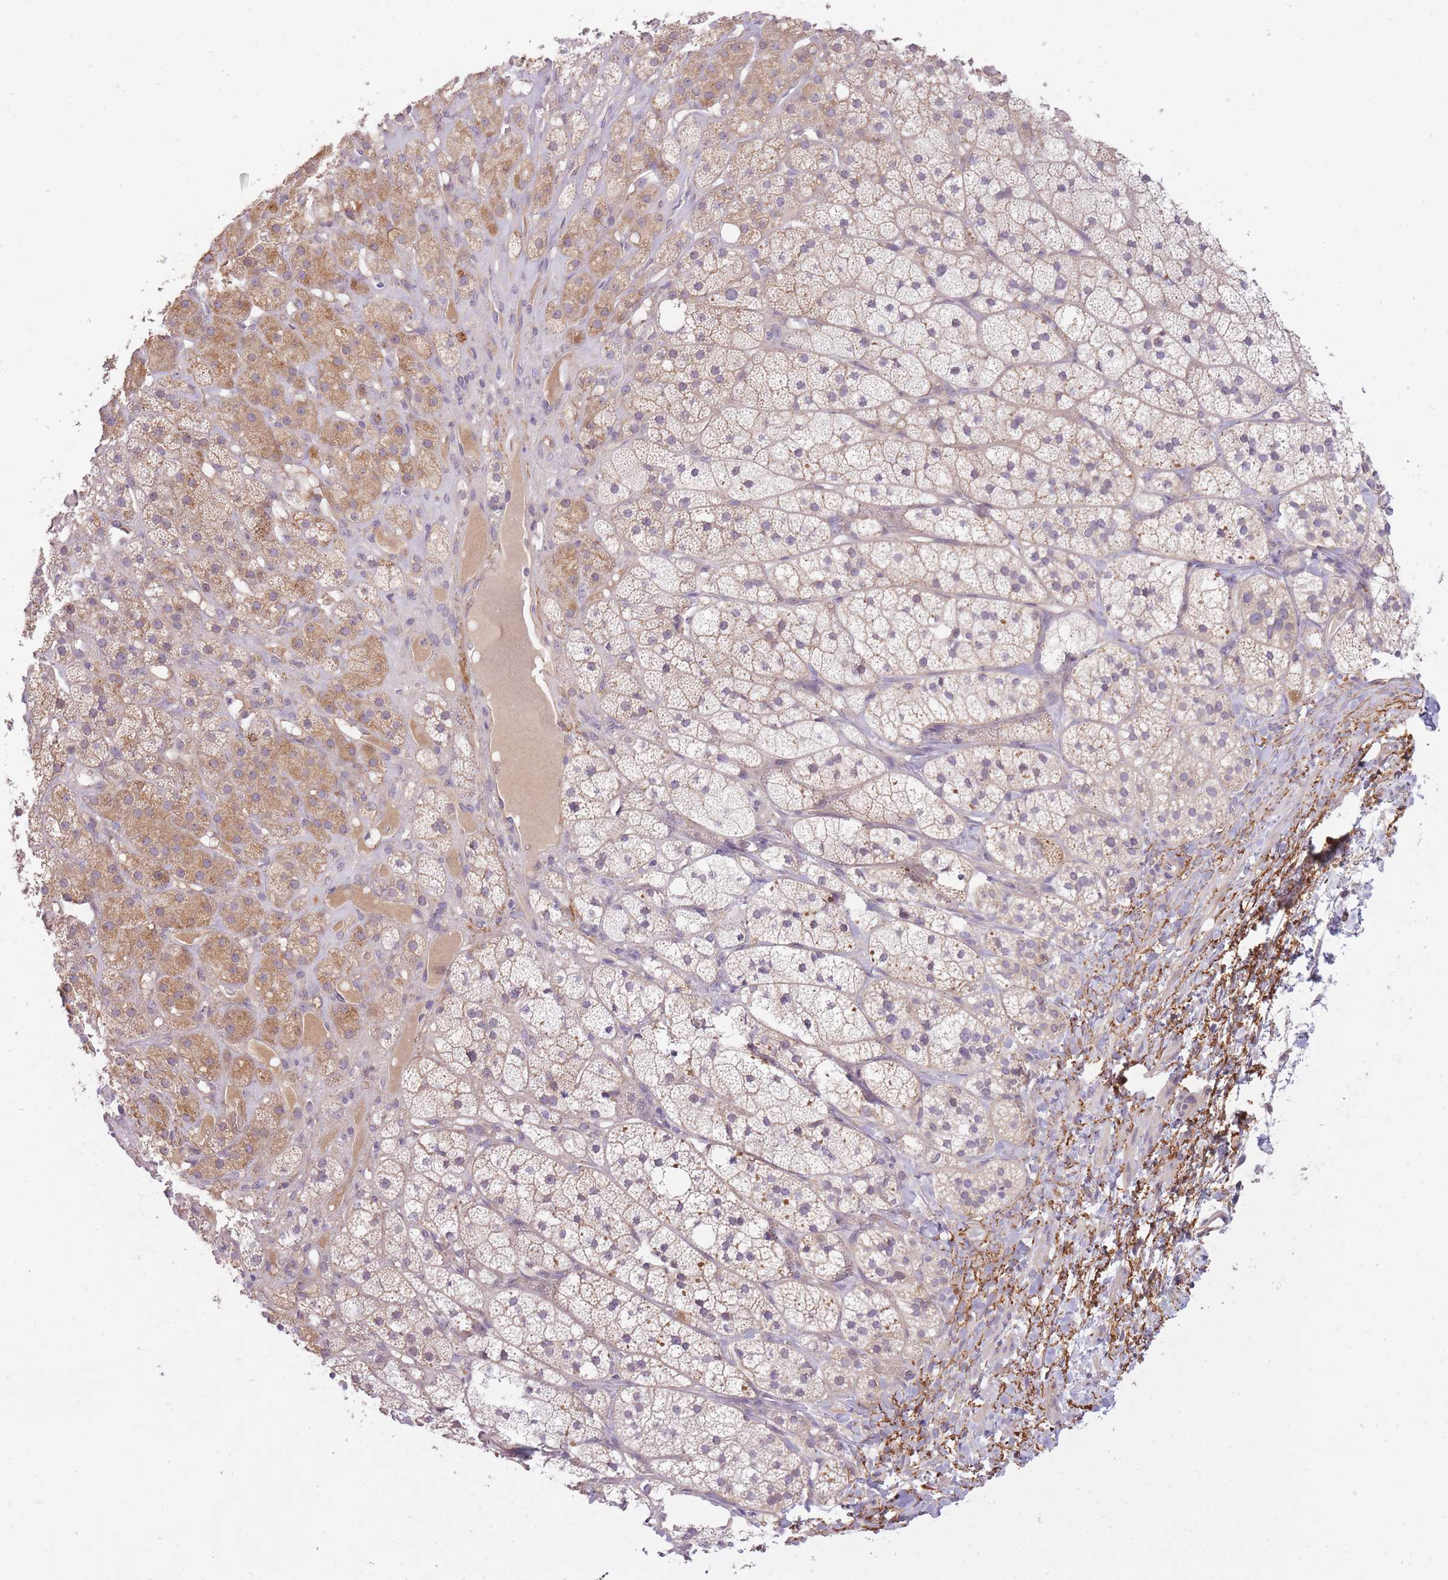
{"staining": {"intensity": "moderate", "quantity": "25%-75%", "location": "cytoplasmic/membranous"}, "tissue": "adrenal gland", "cell_type": "Glandular cells", "image_type": "normal", "snomed": [{"axis": "morphology", "description": "Normal tissue, NOS"}, {"axis": "topography", "description": "Adrenal gland"}], "caption": "Glandular cells exhibit medium levels of moderate cytoplasmic/membranous positivity in about 25%-75% of cells in benign adrenal gland. The staining was performed using DAB, with brown indicating positive protein expression. Nuclei are stained blue with hematoxylin.", "gene": "REV1", "patient": {"sex": "female", "age": 52}}